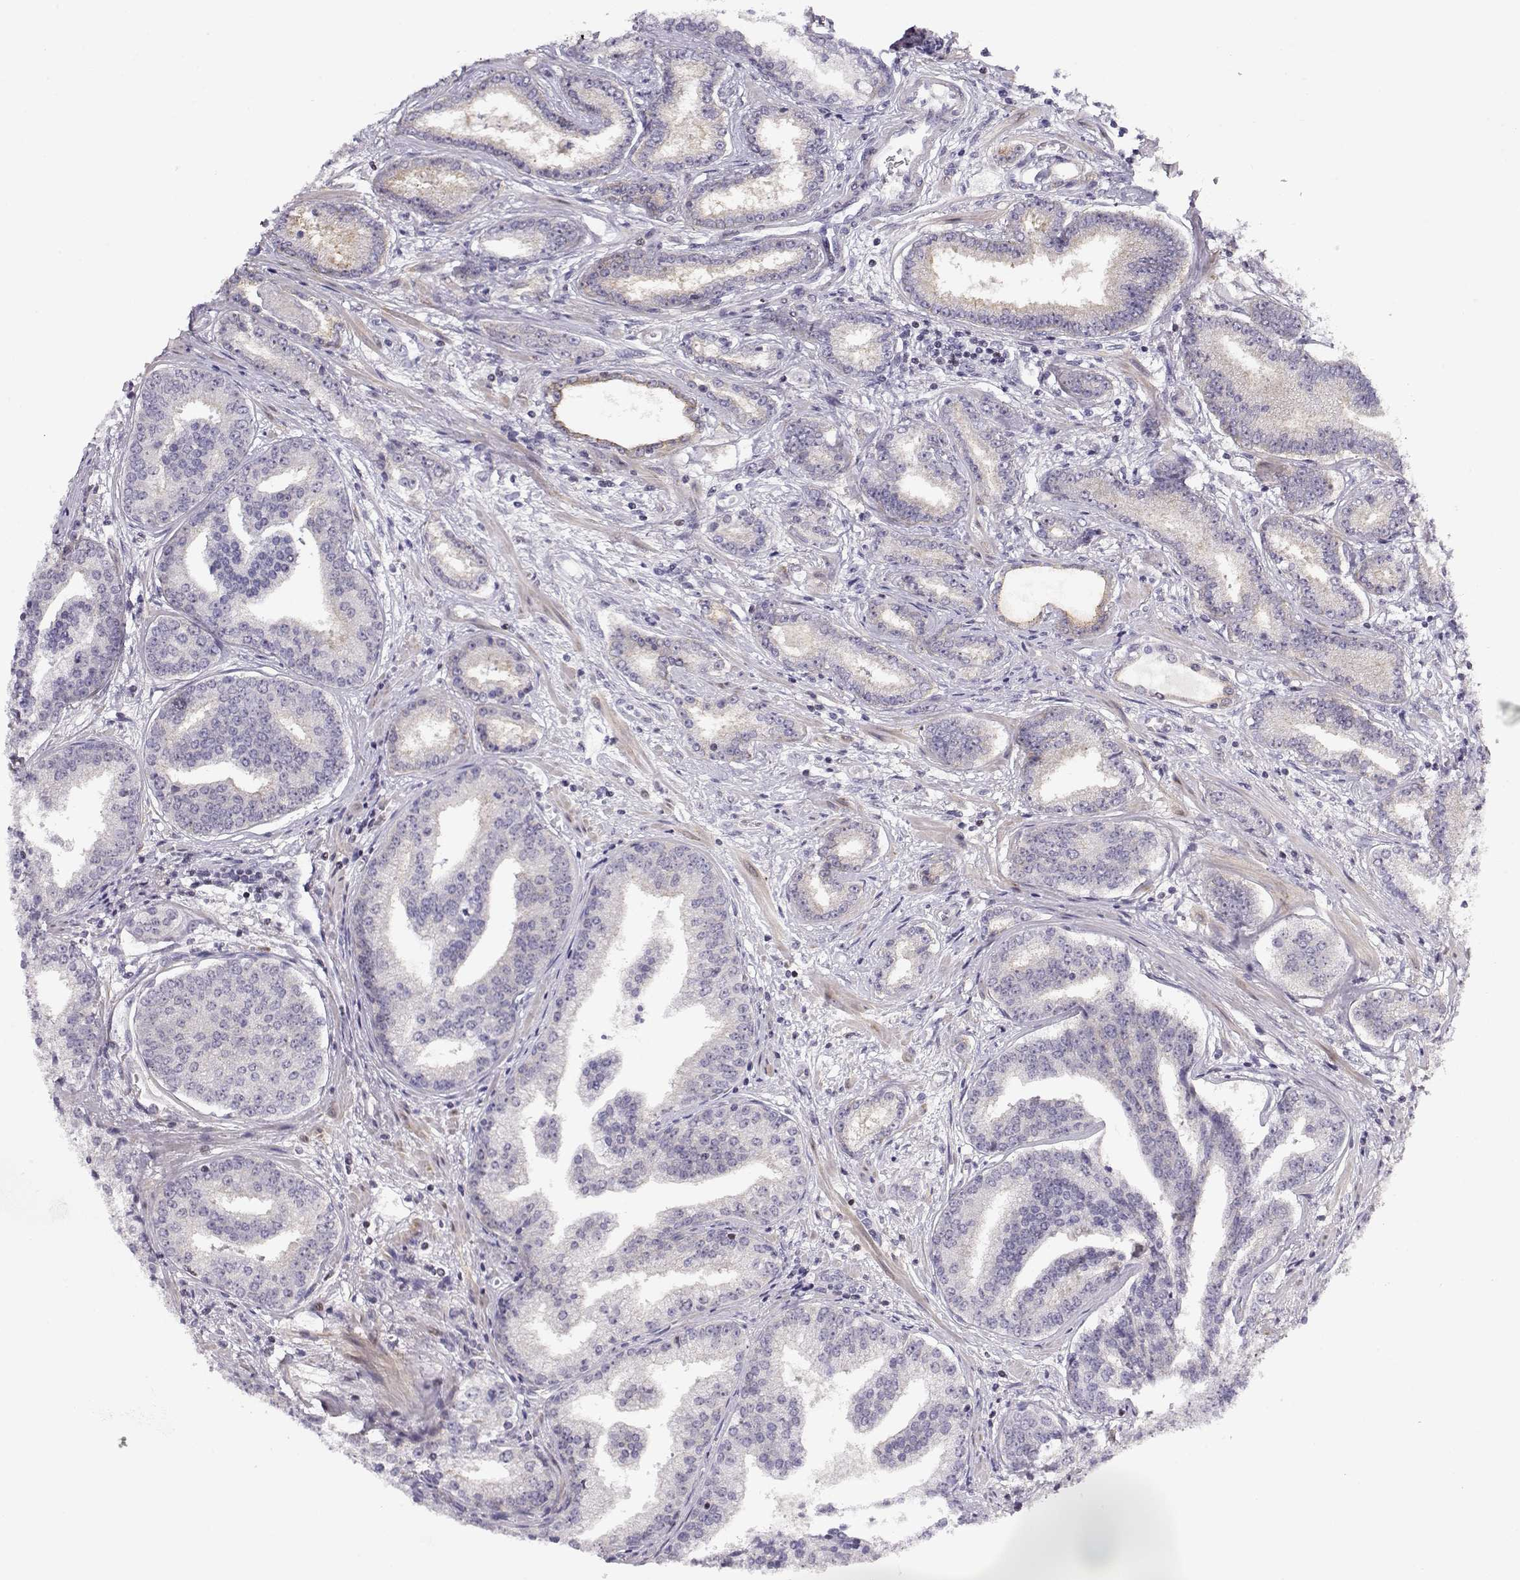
{"staining": {"intensity": "negative", "quantity": "none", "location": "none"}, "tissue": "prostate cancer", "cell_type": "Tumor cells", "image_type": "cancer", "snomed": [{"axis": "morphology", "description": "Adenocarcinoma, NOS"}, {"axis": "topography", "description": "Prostate"}], "caption": "A high-resolution micrograph shows IHC staining of adenocarcinoma (prostate), which exhibits no significant positivity in tumor cells.", "gene": "CRX", "patient": {"sex": "male", "age": 64}}